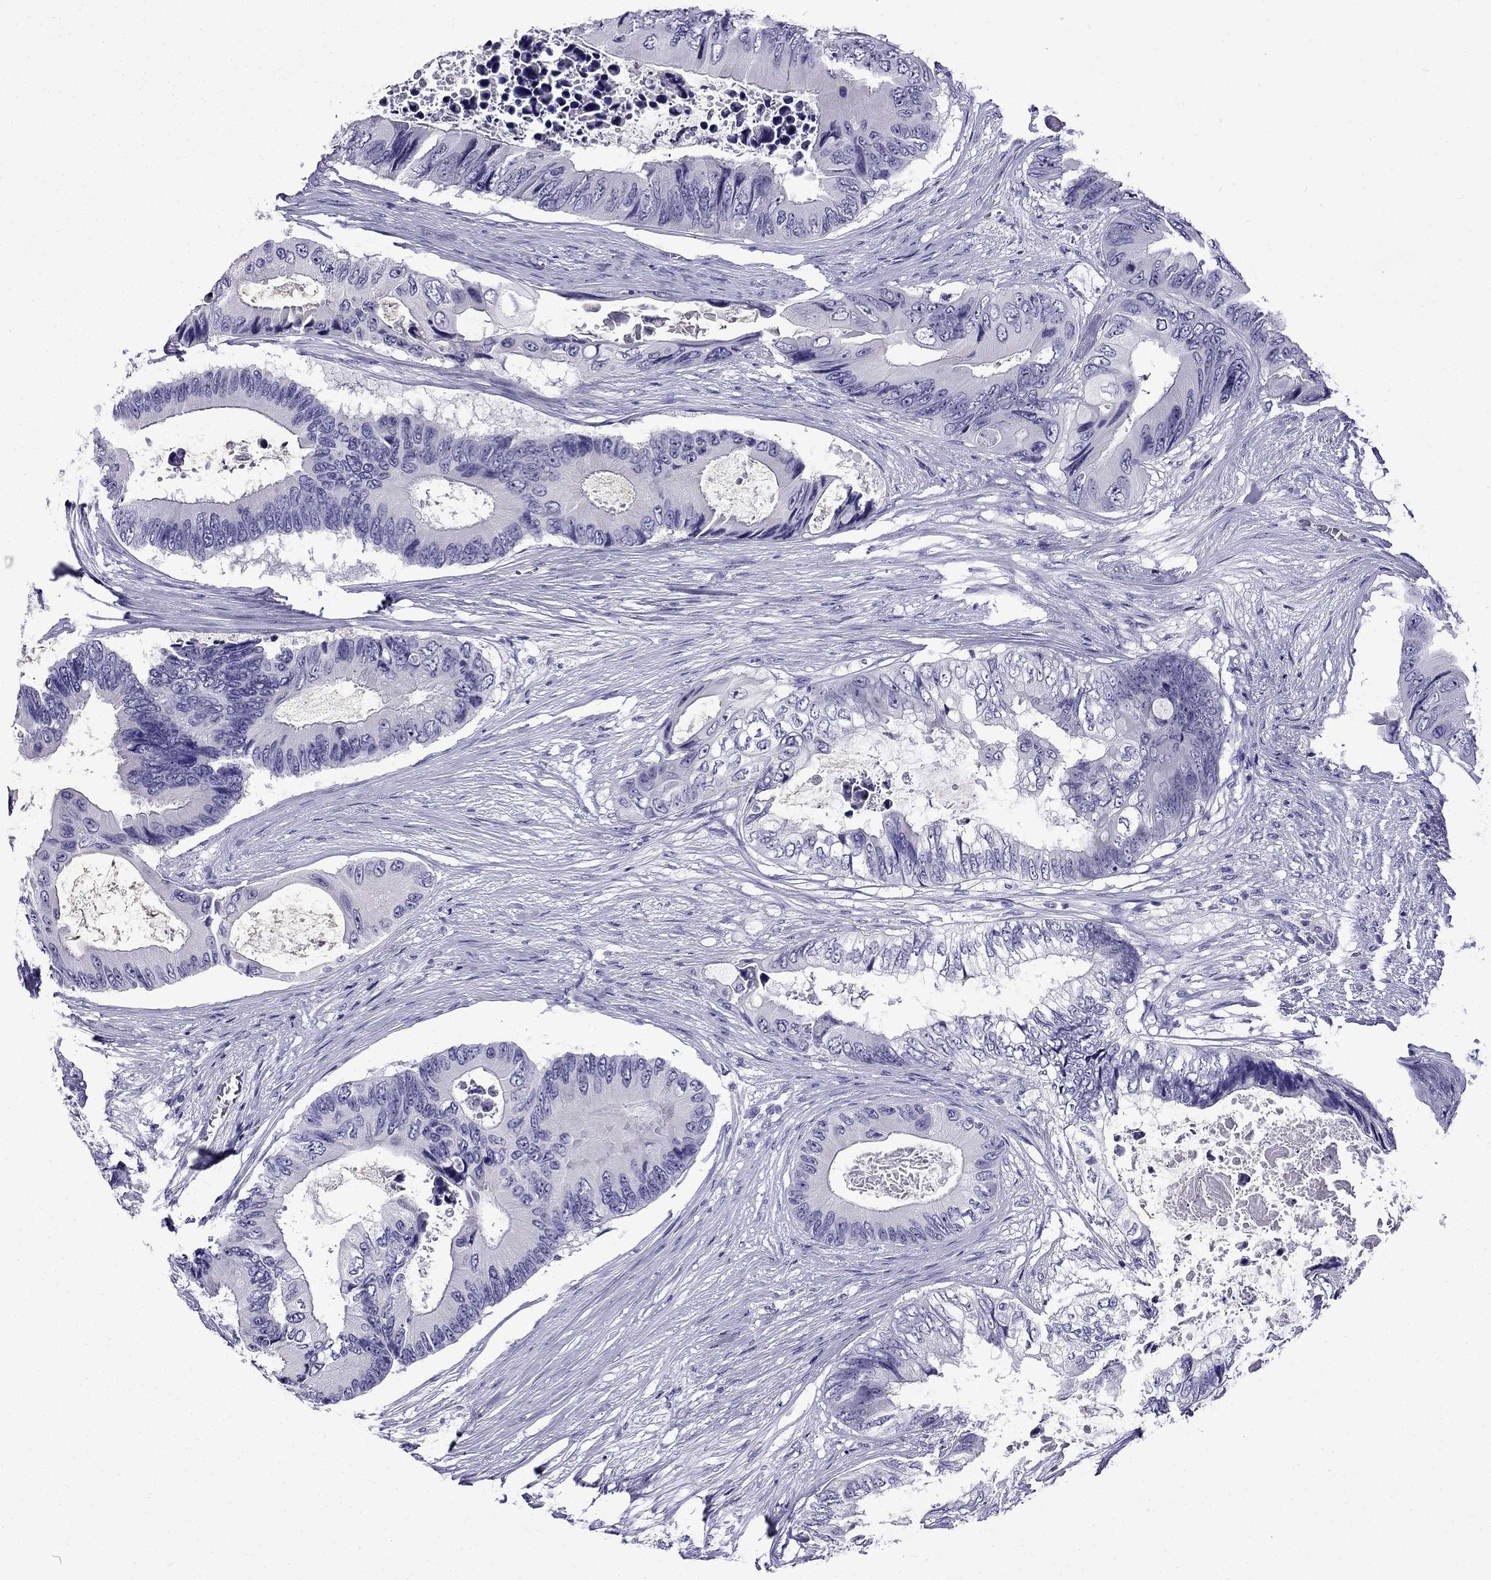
{"staining": {"intensity": "negative", "quantity": "none", "location": "none"}, "tissue": "colorectal cancer", "cell_type": "Tumor cells", "image_type": "cancer", "snomed": [{"axis": "morphology", "description": "Adenocarcinoma, NOS"}, {"axis": "topography", "description": "Rectum"}], "caption": "An image of colorectal adenocarcinoma stained for a protein demonstrates no brown staining in tumor cells. (Brightfield microscopy of DAB (3,3'-diaminobenzidine) immunohistochemistry at high magnification).", "gene": "ERC2", "patient": {"sex": "male", "age": 63}}